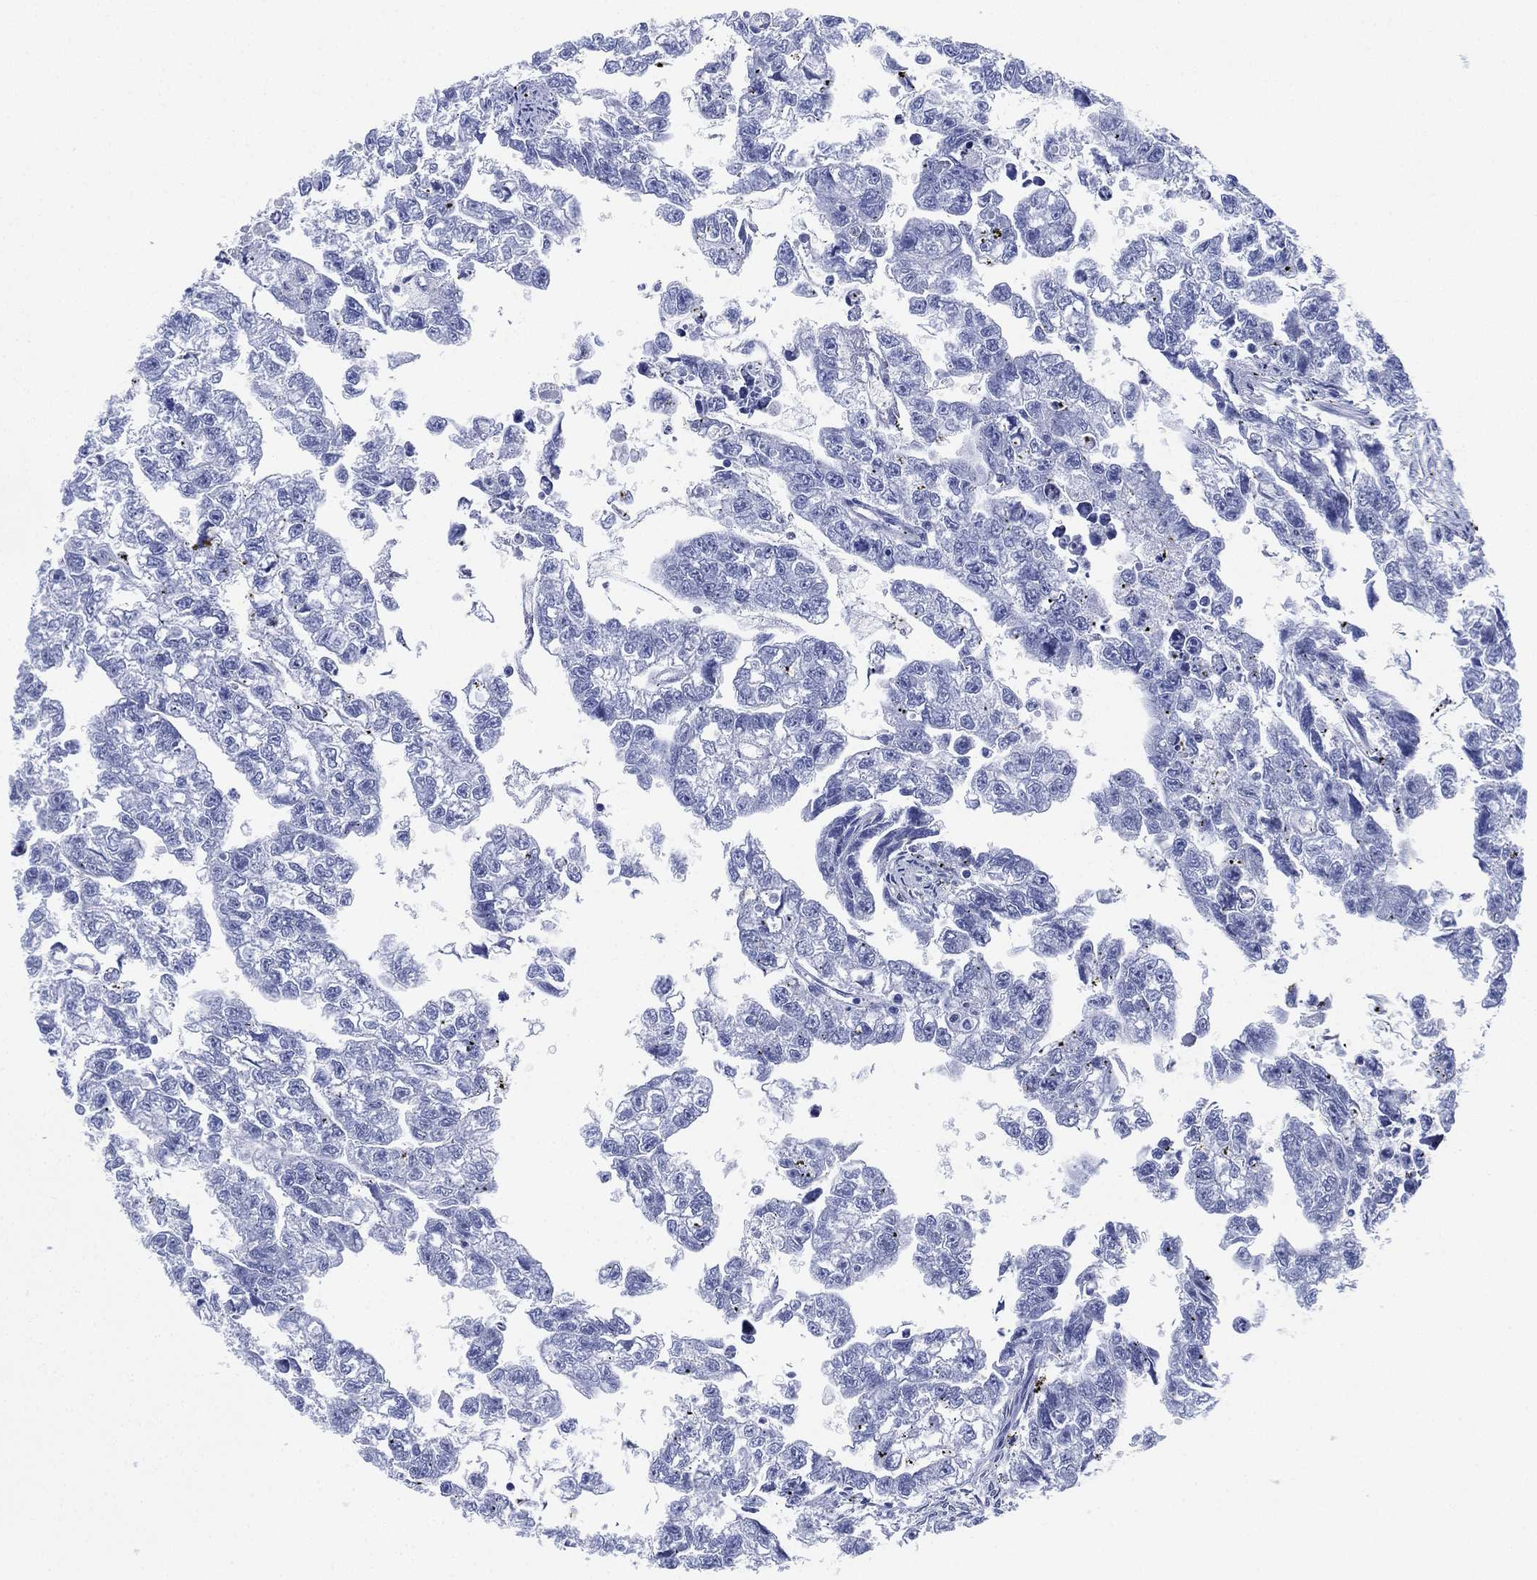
{"staining": {"intensity": "negative", "quantity": "none", "location": "none"}, "tissue": "testis cancer", "cell_type": "Tumor cells", "image_type": "cancer", "snomed": [{"axis": "morphology", "description": "Carcinoma, Embryonal, NOS"}, {"axis": "morphology", "description": "Teratoma, malignant, NOS"}, {"axis": "topography", "description": "Testis"}], "caption": "DAB (3,3'-diaminobenzidine) immunohistochemical staining of malignant teratoma (testis) exhibits no significant staining in tumor cells.", "gene": "PSKH2", "patient": {"sex": "male", "age": 44}}